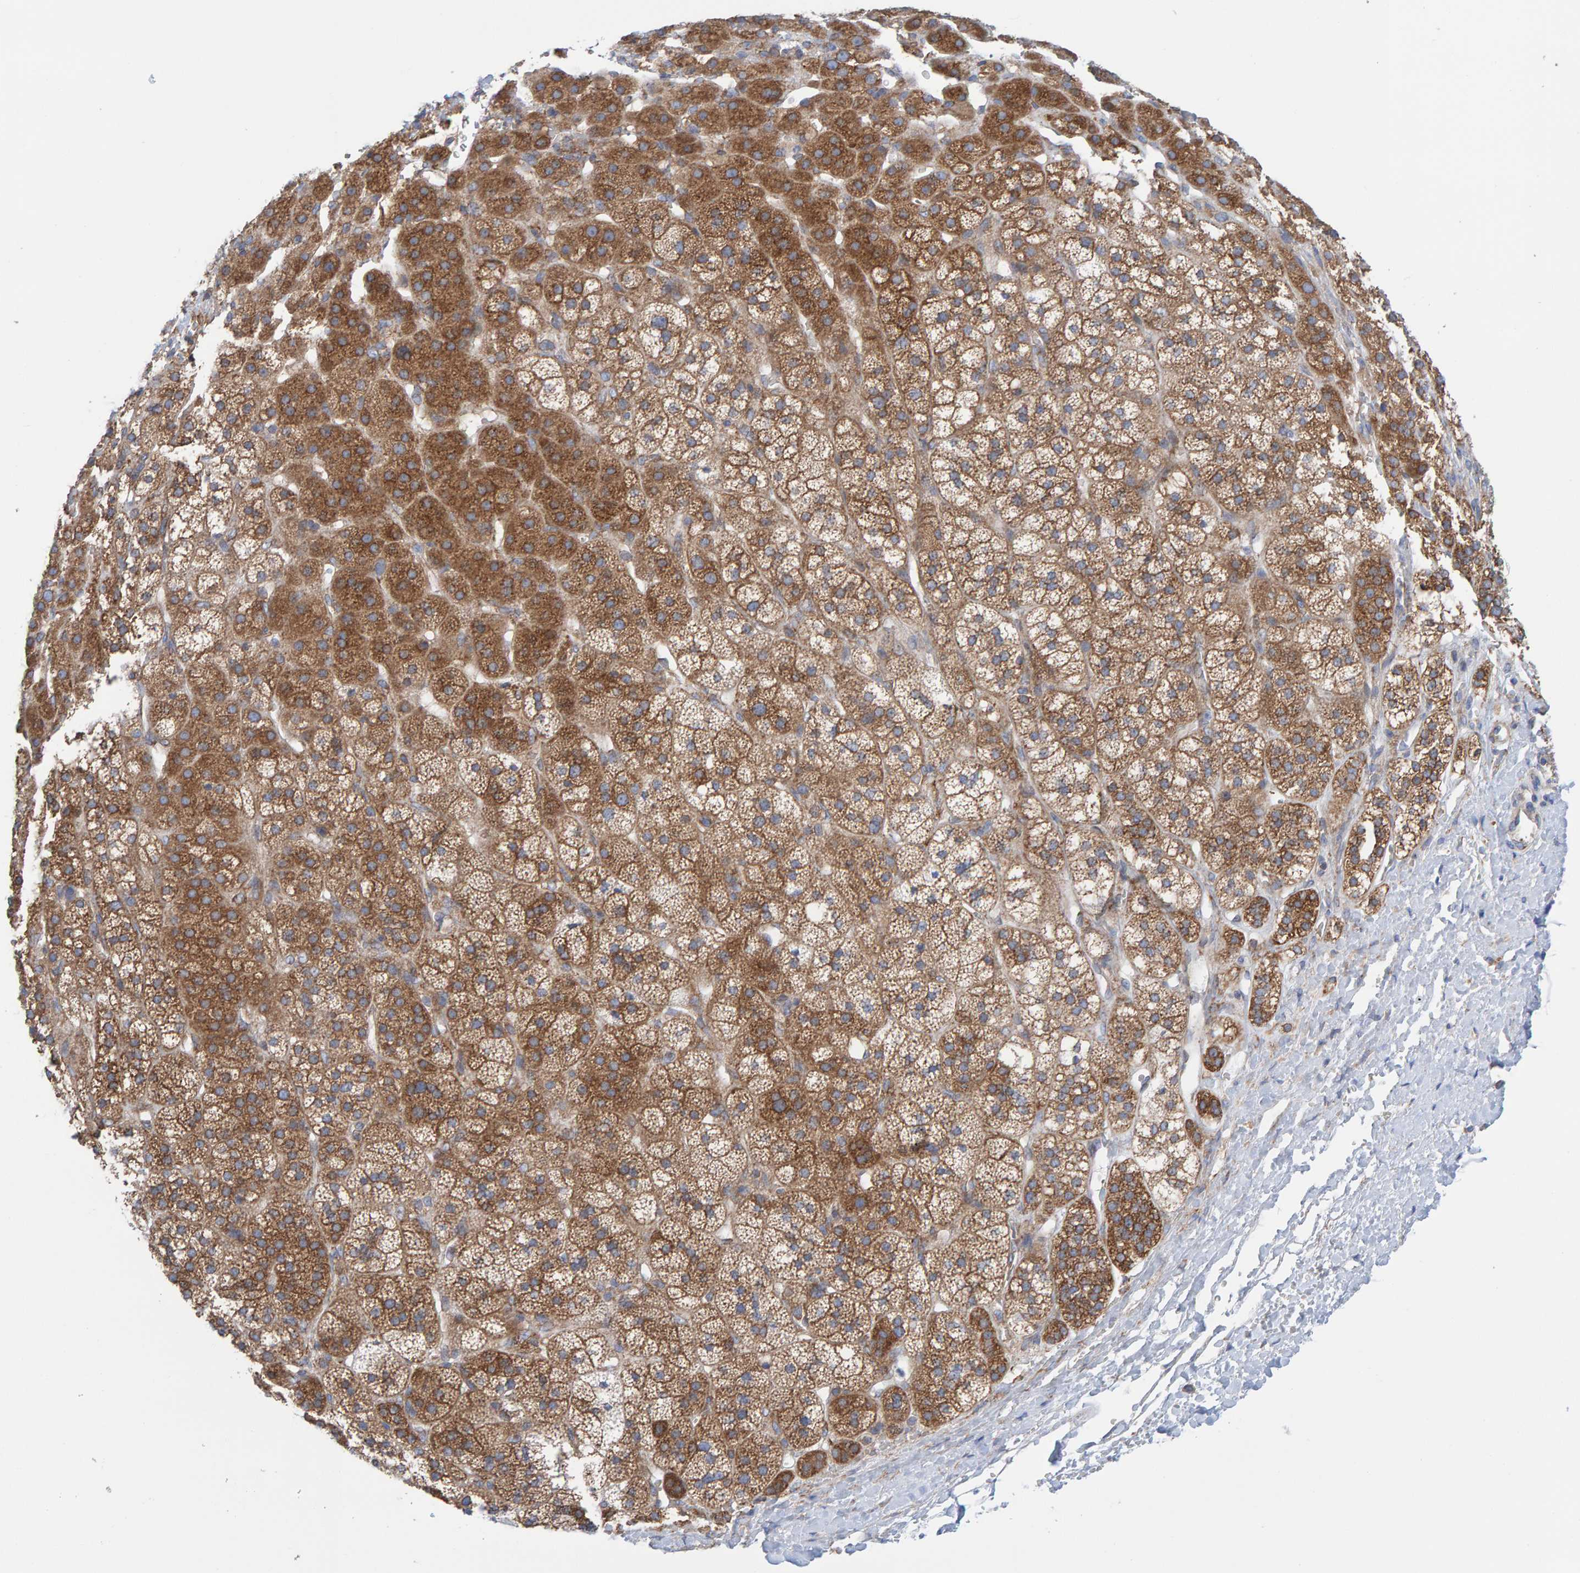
{"staining": {"intensity": "moderate", "quantity": "25%-75%", "location": "cytoplasmic/membranous"}, "tissue": "adrenal gland", "cell_type": "Glandular cells", "image_type": "normal", "snomed": [{"axis": "morphology", "description": "Normal tissue, NOS"}, {"axis": "topography", "description": "Adrenal gland"}], "caption": "Immunohistochemical staining of unremarkable human adrenal gland displays moderate cytoplasmic/membranous protein expression in approximately 25%-75% of glandular cells. (DAB (3,3'-diaminobenzidine) IHC, brown staining for protein, blue staining for nuclei).", "gene": "CDK5RAP3", "patient": {"sex": "male", "age": 56}}